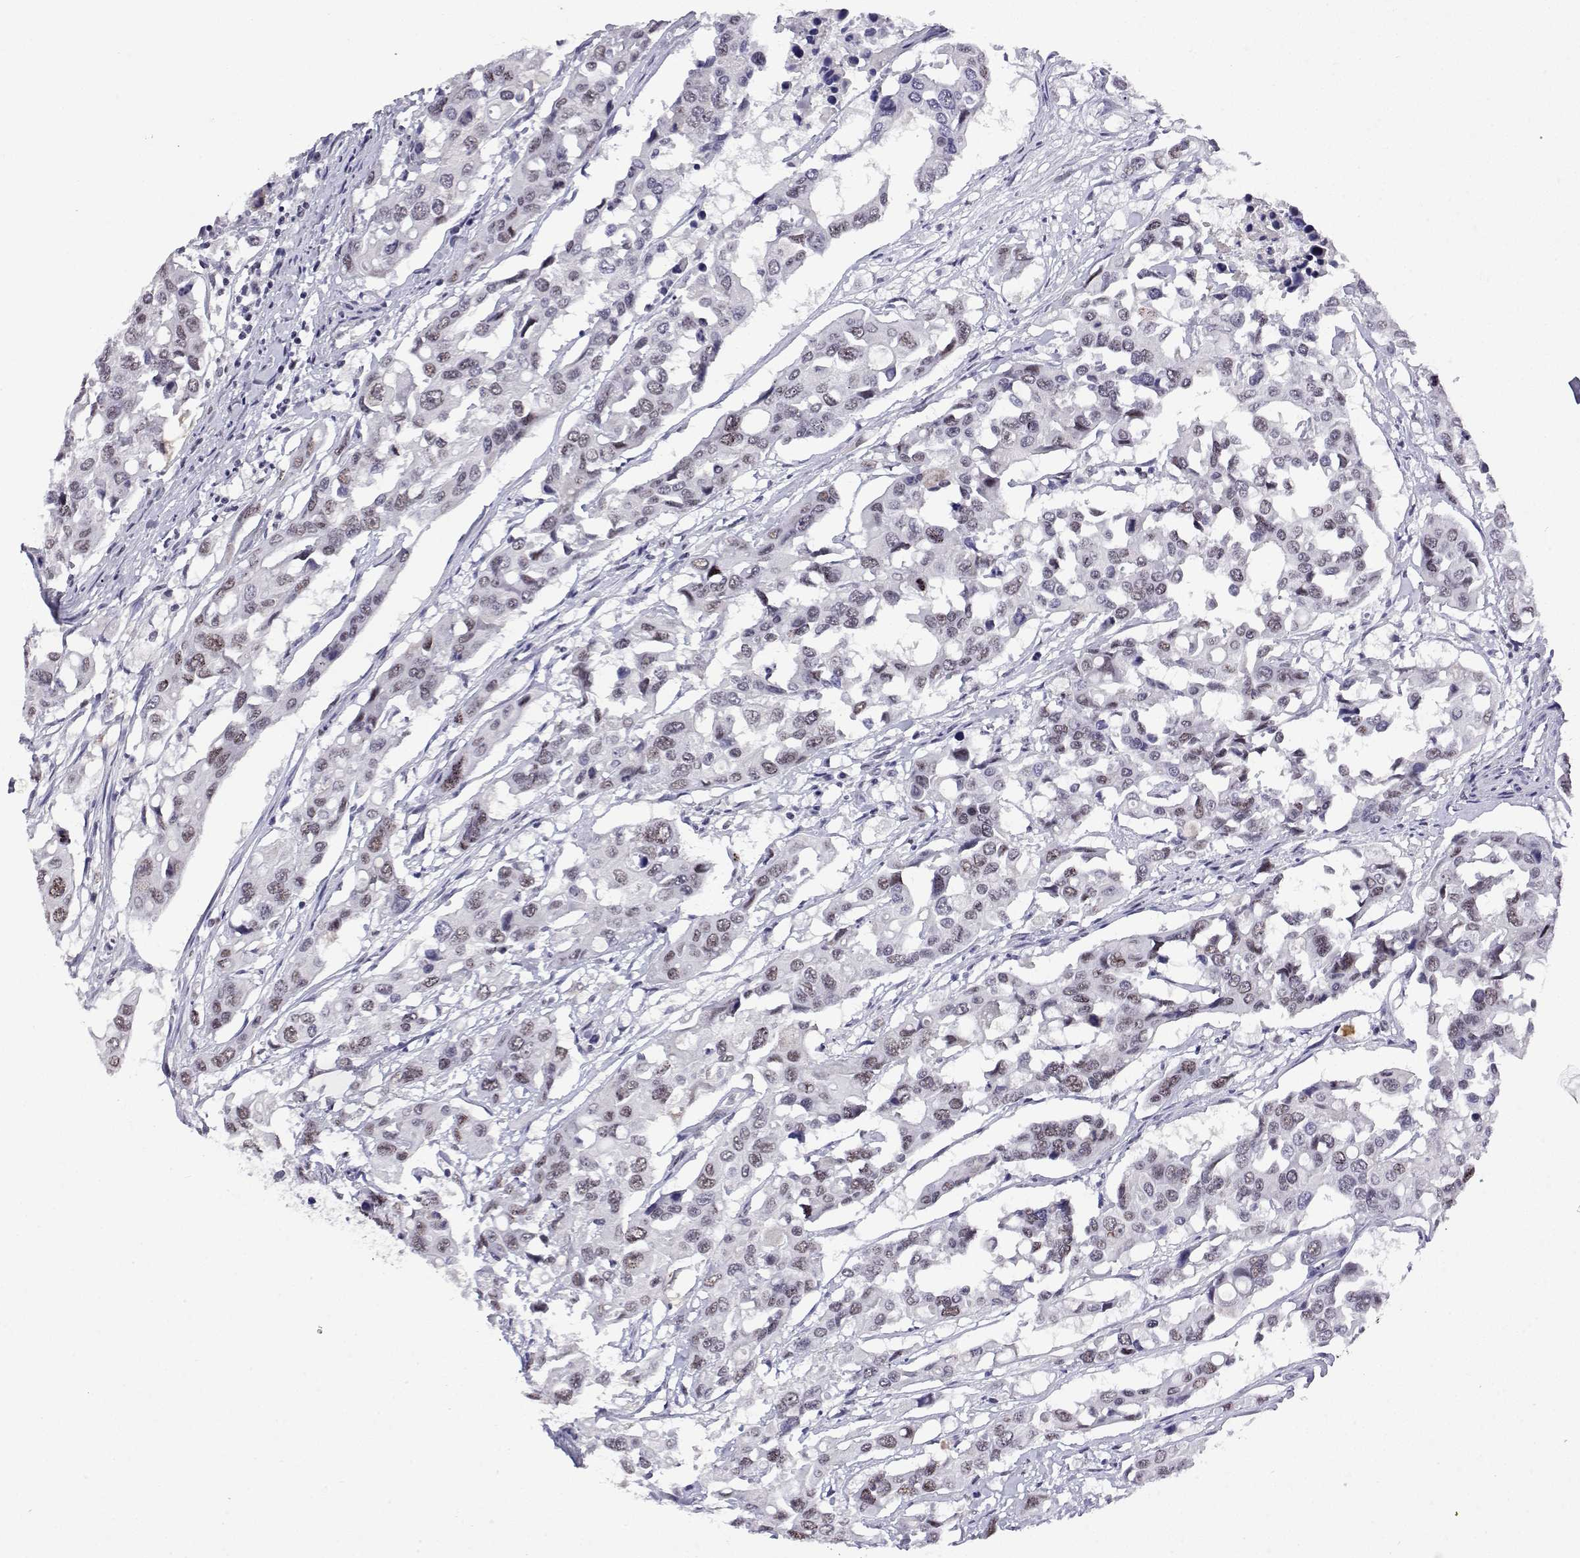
{"staining": {"intensity": "weak", "quantity": "25%-75%", "location": "nuclear"}, "tissue": "colorectal cancer", "cell_type": "Tumor cells", "image_type": "cancer", "snomed": [{"axis": "morphology", "description": "Adenocarcinoma, NOS"}, {"axis": "topography", "description": "Colon"}], "caption": "Protein staining of colorectal cancer (adenocarcinoma) tissue displays weak nuclear positivity in about 25%-75% of tumor cells. (Brightfield microscopy of DAB IHC at high magnification).", "gene": "POLDIP3", "patient": {"sex": "male", "age": 77}}